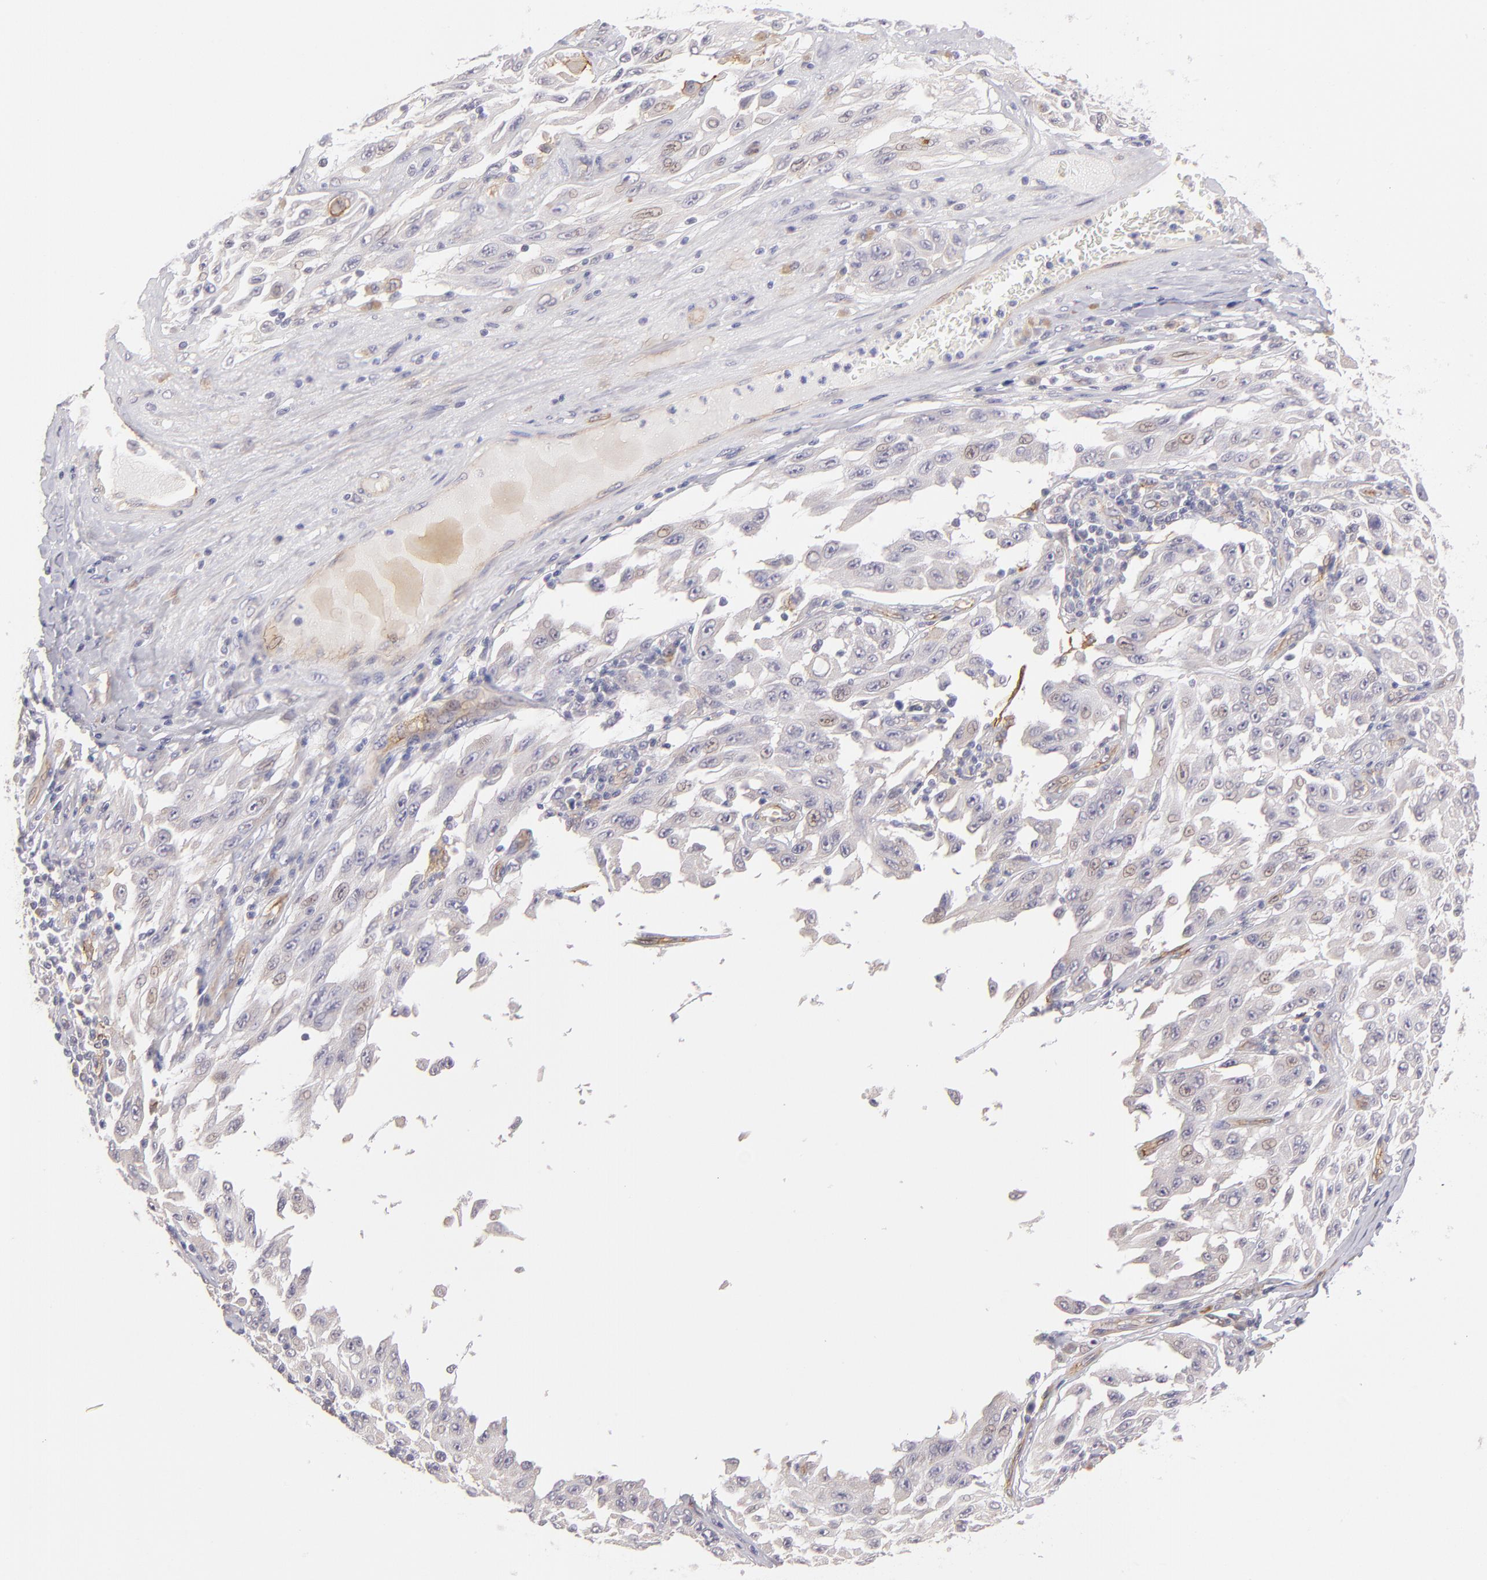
{"staining": {"intensity": "negative", "quantity": "none", "location": "none"}, "tissue": "melanoma", "cell_type": "Tumor cells", "image_type": "cancer", "snomed": [{"axis": "morphology", "description": "Malignant melanoma, NOS"}, {"axis": "topography", "description": "Skin"}], "caption": "Micrograph shows no protein staining in tumor cells of melanoma tissue.", "gene": "THBD", "patient": {"sex": "male", "age": 30}}